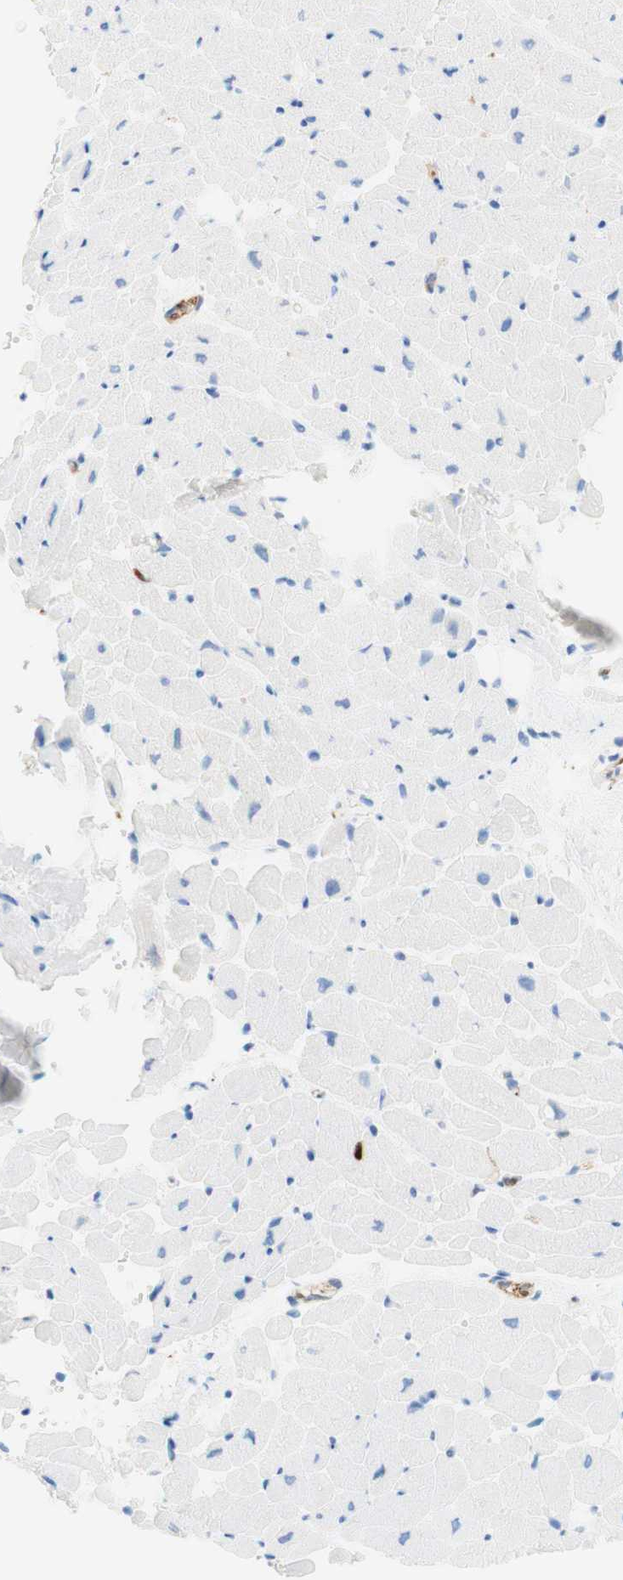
{"staining": {"intensity": "negative", "quantity": "none", "location": "none"}, "tissue": "heart muscle", "cell_type": "Cardiomyocytes", "image_type": "normal", "snomed": [{"axis": "morphology", "description": "Normal tissue, NOS"}, {"axis": "topography", "description": "Heart"}], "caption": "Immunohistochemistry (IHC) of normal human heart muscle reveals no positivity in cardiomyocytes. The staining is performed using DAB (3,3'-diaminobenzidine) brown chromogen with nuclei counter-stained in using hematoxylin.", "gene": "STMN1", "patient": {"sex": "male", "age": 45}}